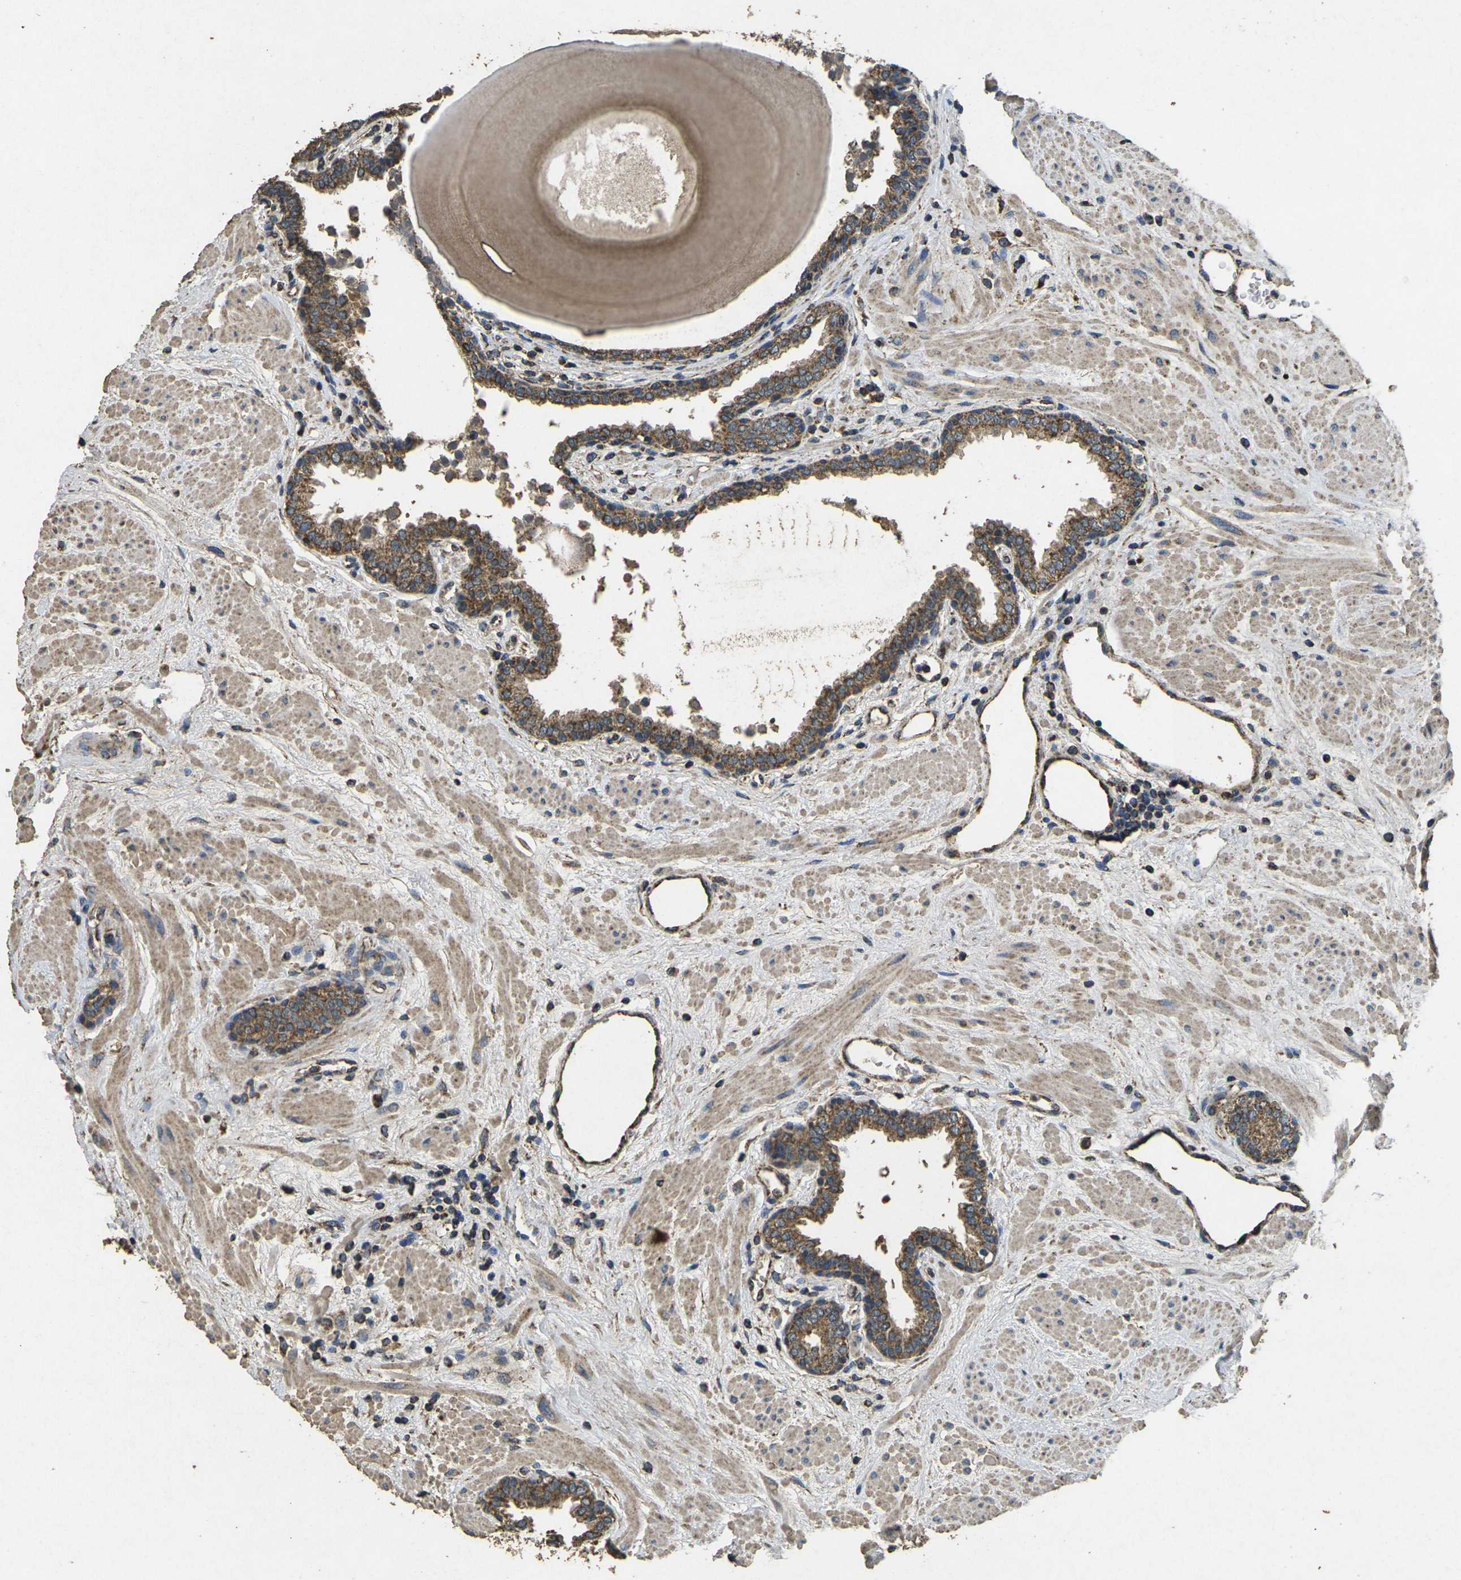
{"staining": {"intensity": "moderate", "quantity": ">75%", "location": "cytoplasmic/membranous,nuclear"}, "tissue": "prostate", "cell_type": "Glandular cells", "image_type": "normal", "snomed": [{"axis": "morphology", "description": "Normal tissue, NOS"}, {"axis": "topography", "description": "Prostate"}], "caption": "High-magnification brightfield microscopy of benign prostate stained with DAB (brown) and counterstained with hematoxylin (blue). glandular cells exhibit moderate cytoplasmic/membranous,nuclear positivity is seen in about>75% of cells. (brown staining indicates protein expression, while blue staining denotes nuclei).", "gene": "MAPK11", "patient": {"sex": "male", "age": 51}}